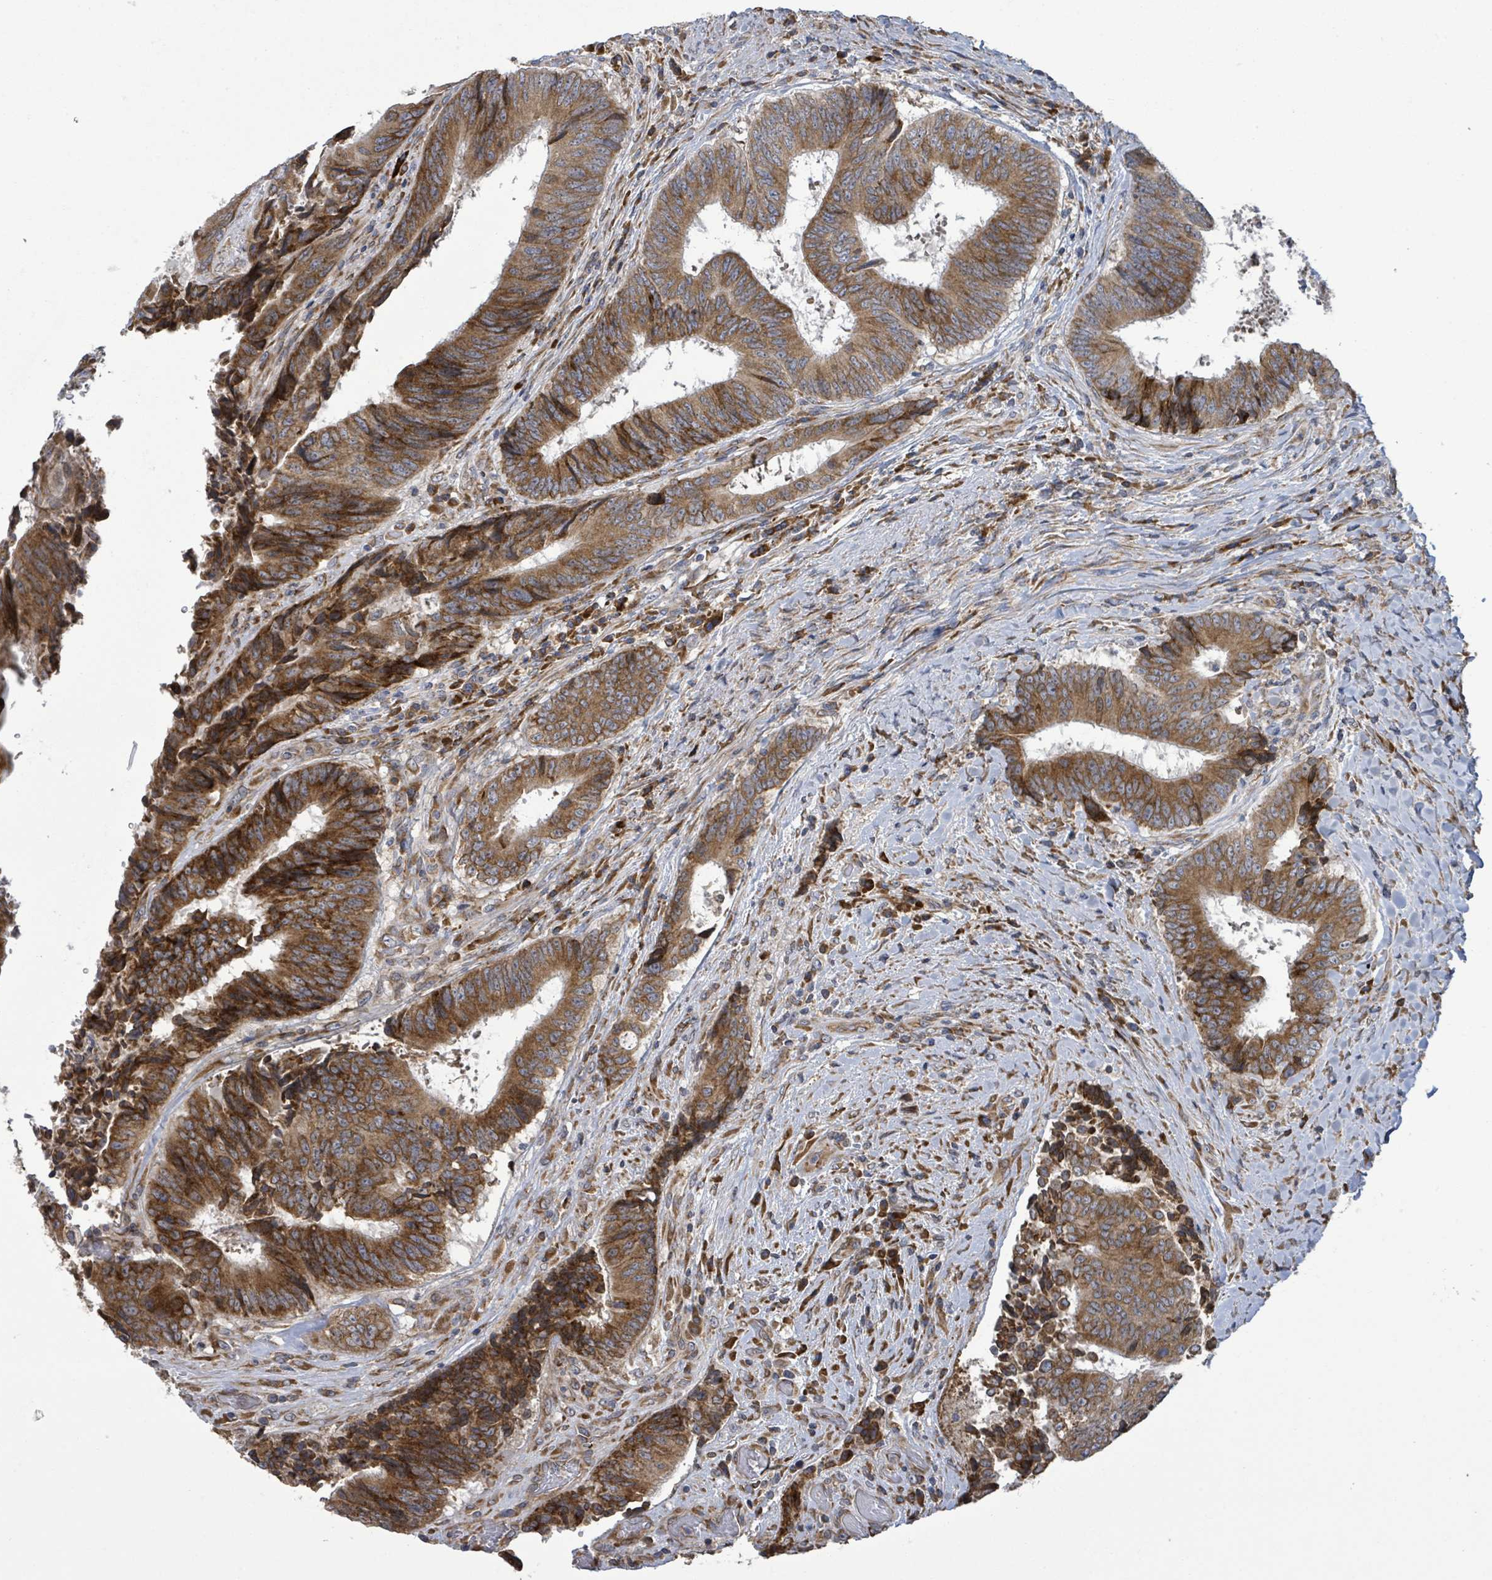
{"staining": {"intensity": "moderate", "quantity": ">75%", "location": "cytoplasmic/membranous"}, "tissue": "colorectal cancer", "cell_type": "Tumor cells", "image_type": "cancer", "snomed": [{"axis": "morphology", "description": "Adenocarcinoma, NOS"}, {"axis": "topography", "description": "Rectum"}], "caption": "Adenocarcinoma (colorectal) stained with a protein marker reveals moderate staining in tumor cells.", "gene": "NOMO1", "patient": {"sex": "male", "age": 72}}